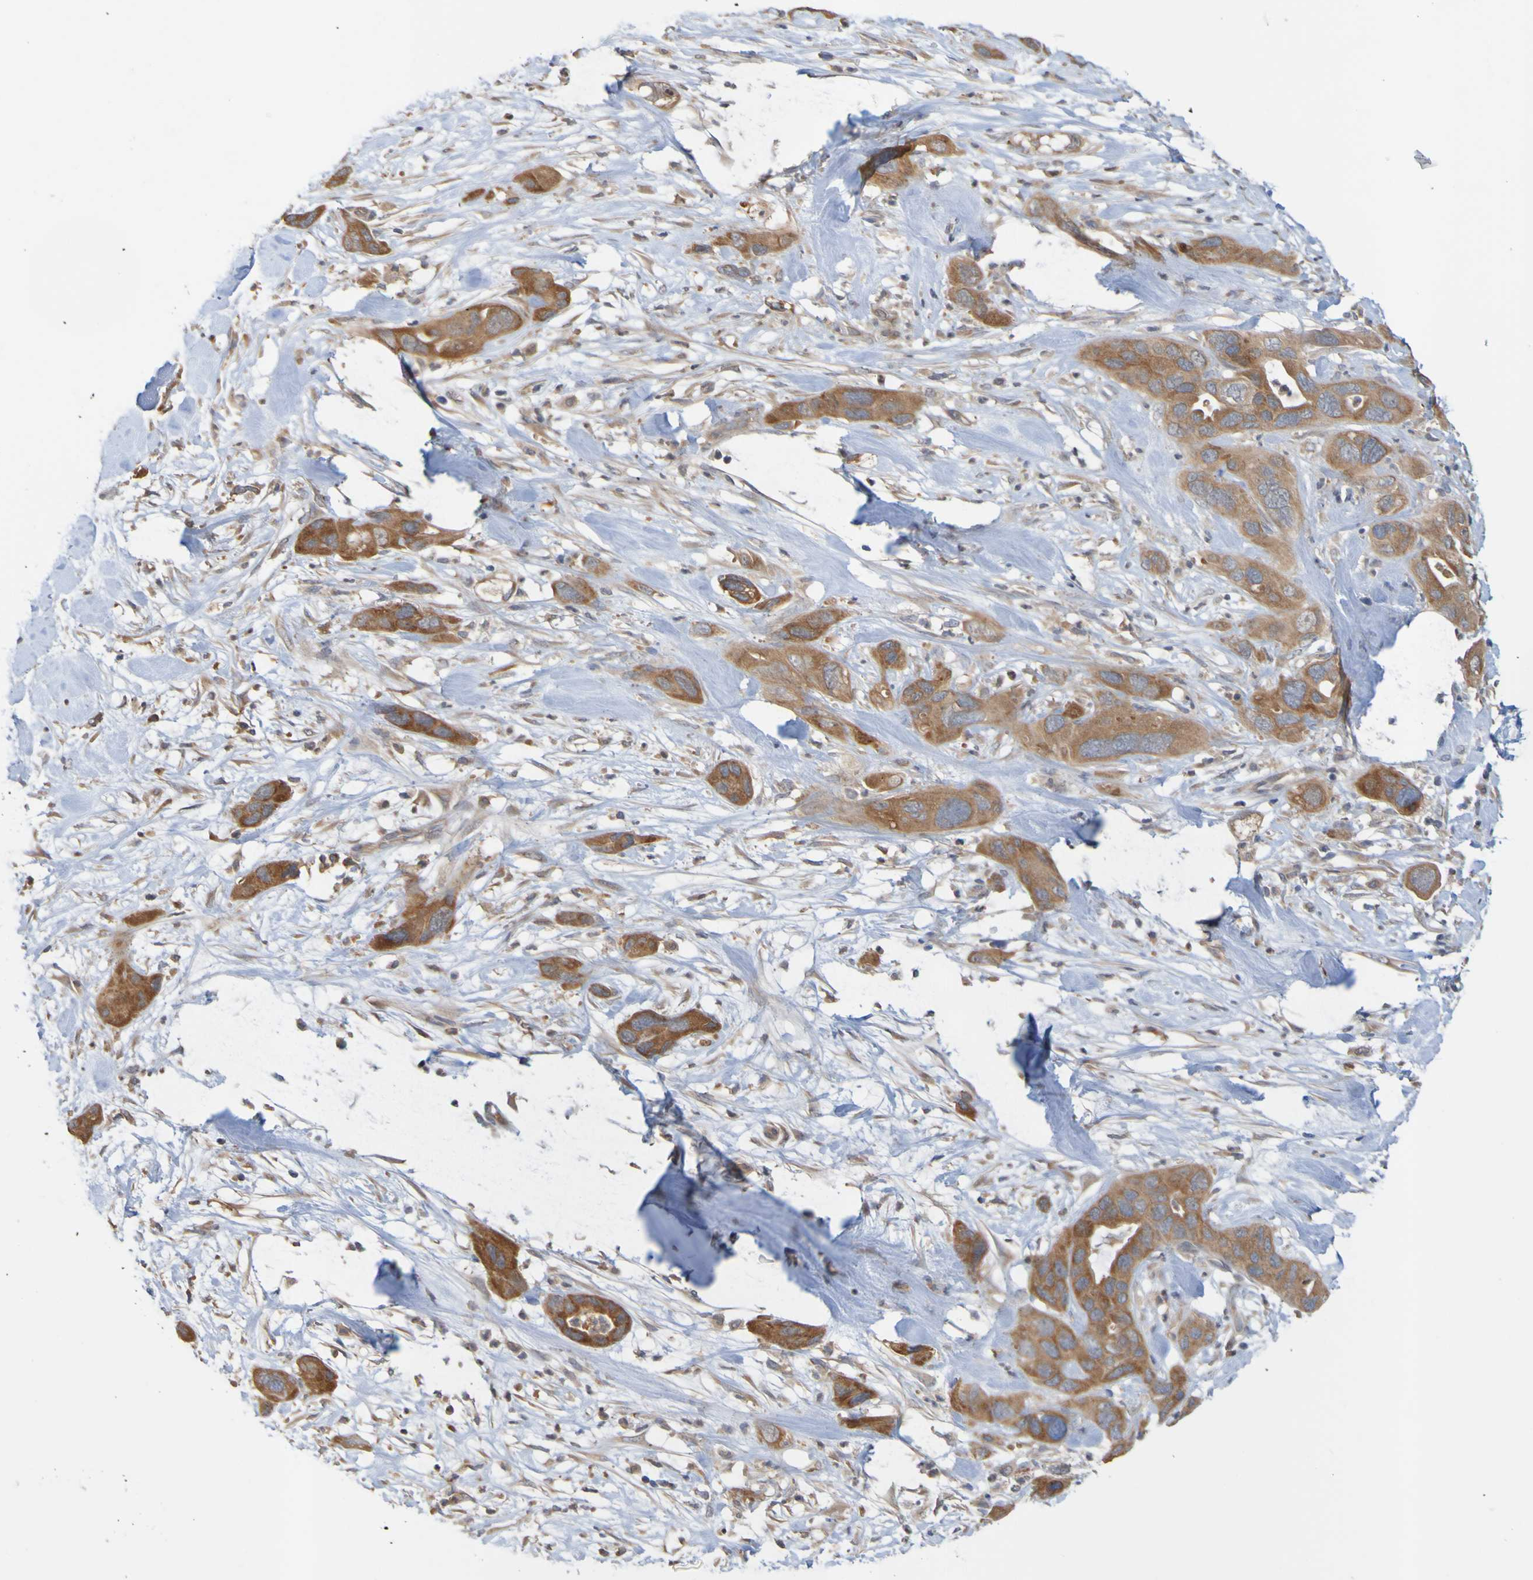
{"staining": {"intensity": "strong", "quantity": ">75%", "location": "cytoplasmic/membranous"}, "tissue": "pancreatic cancer", "cell_type": "Tumor cells", "image_type": "cancer", "snomed": [{"axis": "morphology", "description": "Adenocarcinoma, NOS"}, {"axis": "topography", "description": "Pancreas"}], "caption": "An image showing strong cytoplasmic/membranous positivity in approximately >75% of tumor cells in pancreatic adenocarcinoma, as visualized by brown immunohistochemical staining.", "gene": "NAV2", "patient": {"sex": "female", "age": 71}}